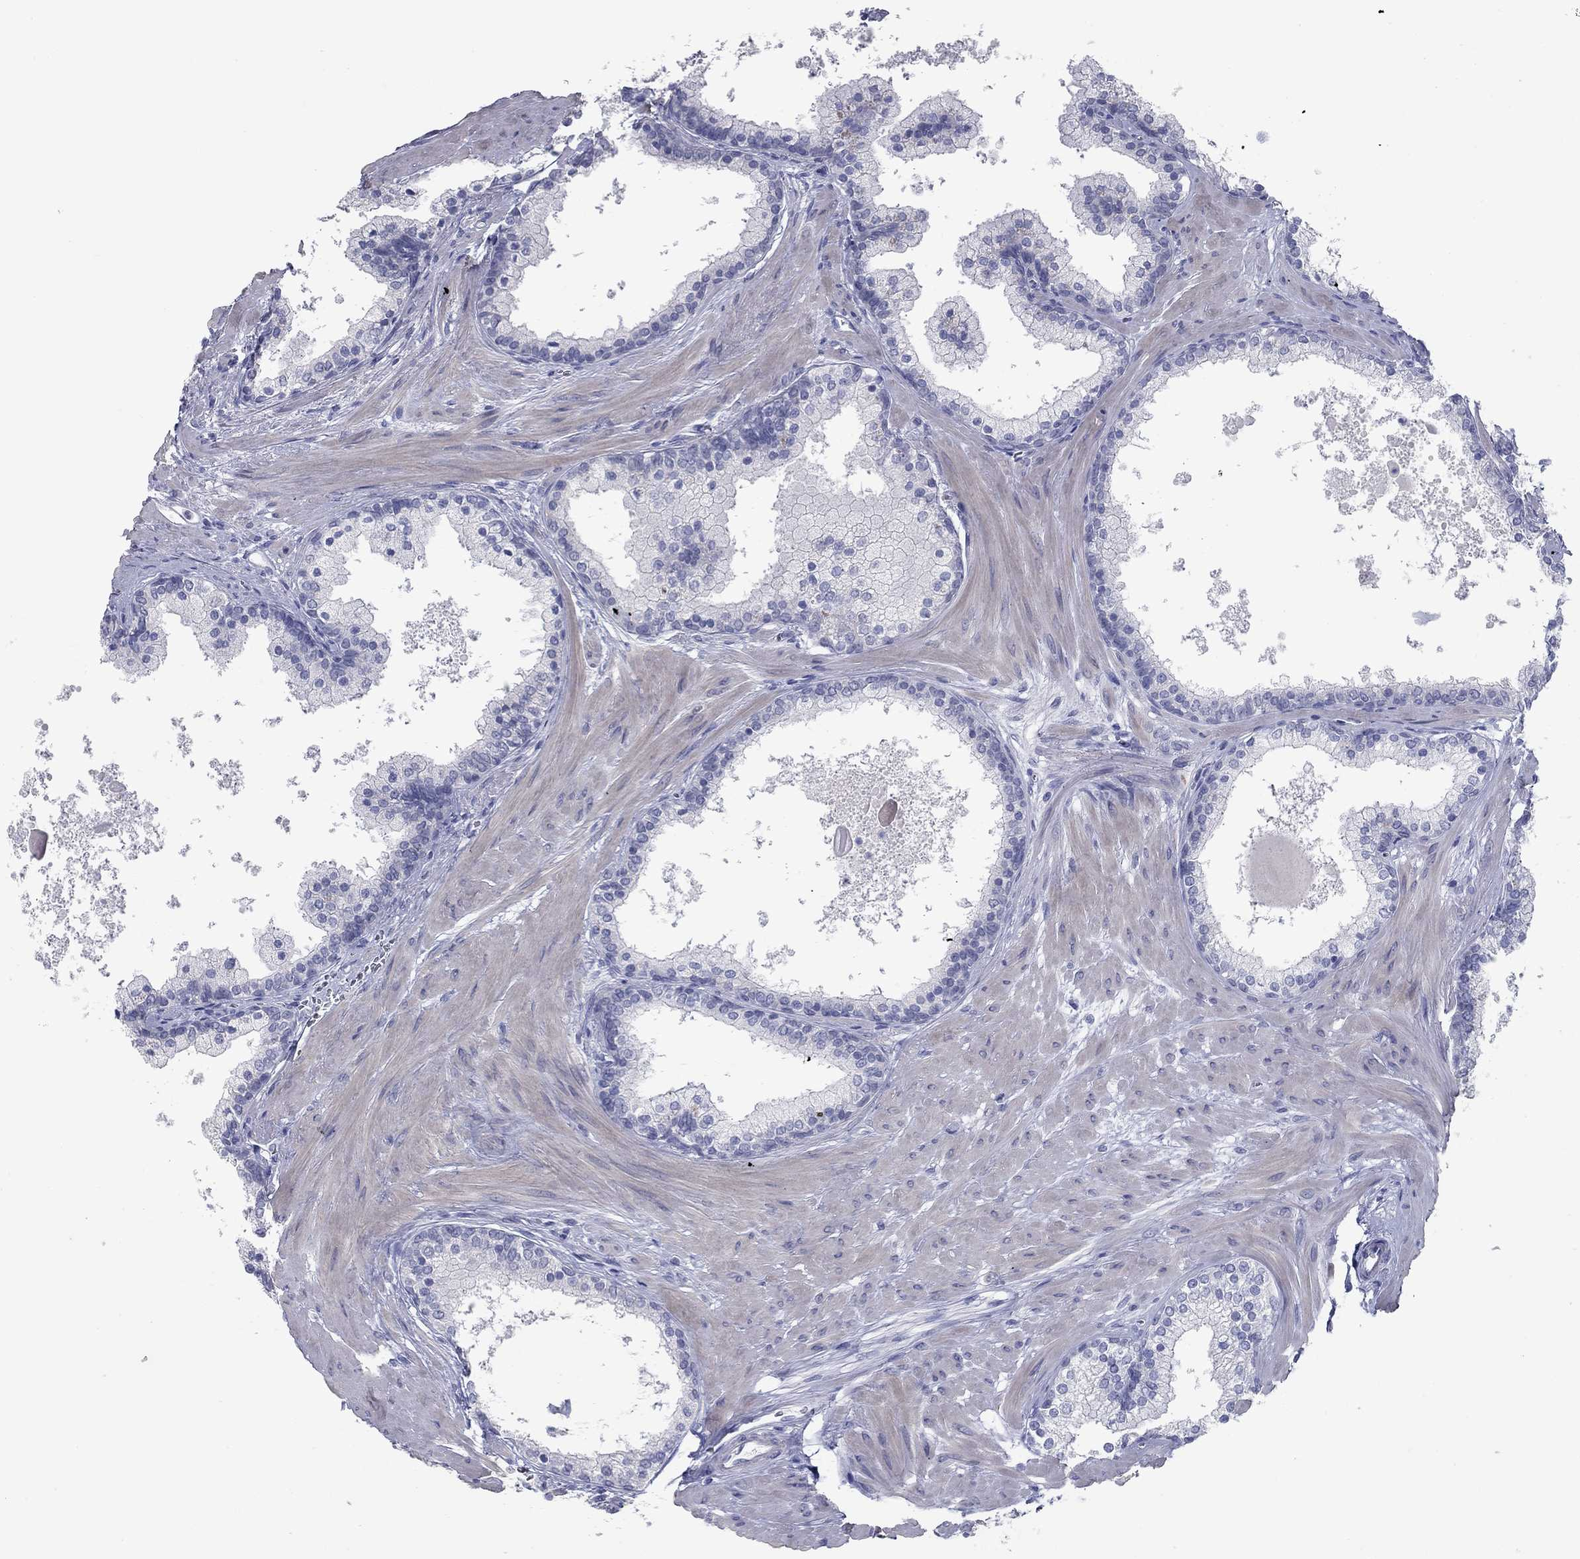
{"staining": {"intensity": "negative", "quantity": "none", "location": "none"}, "tissue": "prostate", "cell_type": "Glandular cells", "image_type": "normal", "snomed": [{"axis": "morphology", "description": "Normal tissue, NOS"}, {"axis": "topography", "description": "Prostate"}], "caption": "Immunohistochemistry histopathology image of unremarkable prostate: prostate stained with DAB demonstrates no significant protein expression in glandular cells. The staining is performed using DAB (3,3'-diaminobenzidine) brown chromogen with nuclei counter-stained in using hematoxylin.", "gene": "KIRREL2", "patient": {"sex": "male", "age": 61}}